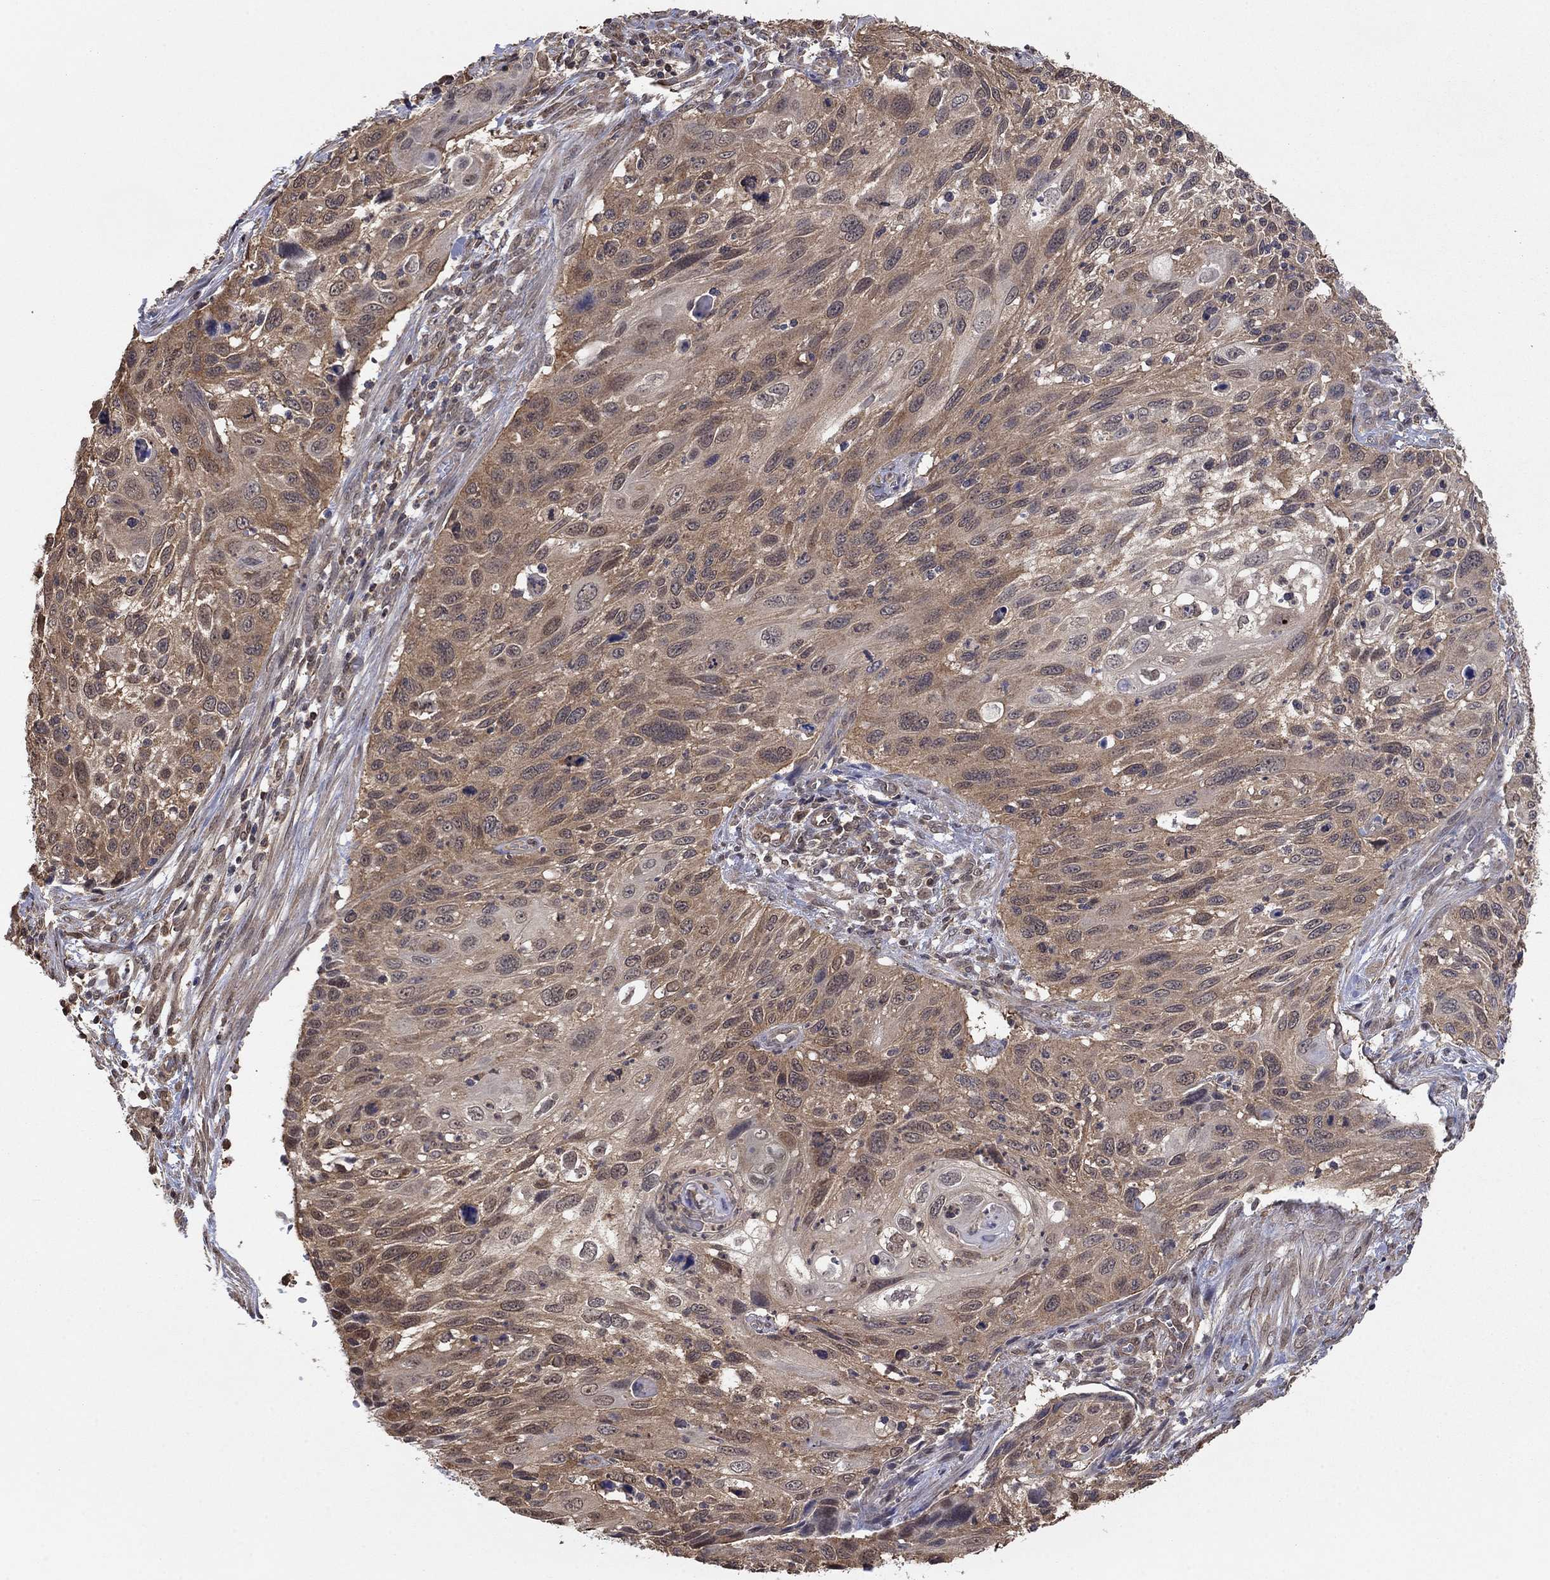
{"staining": {"intensity": "moderate", "quantity": "25%-75%", "location": "cytoplasmic/membranous"}, "tissue": "cervical cancer", "cell_type": "Tumor cells", "image_type": "cancer", "snomed": [{"axis": "morphology", "description": "Squamous cell carcinoma, NOS"}, {"axis": "topography", "description": "Cervix"}], "caption": "Immunohistochemical staining of human cervical cancer (squamous cell carcinoma) reveals medium levels of moderate cytoplasmic/membranous protein expression in about 25%-75% of tumor cells. (DAB (3,3'-diaminobenzidine) = brown stain, brightfield microscopy at high magnification).", "gene": "RNF114", "patient": {"sex": "female", "age": 70}}